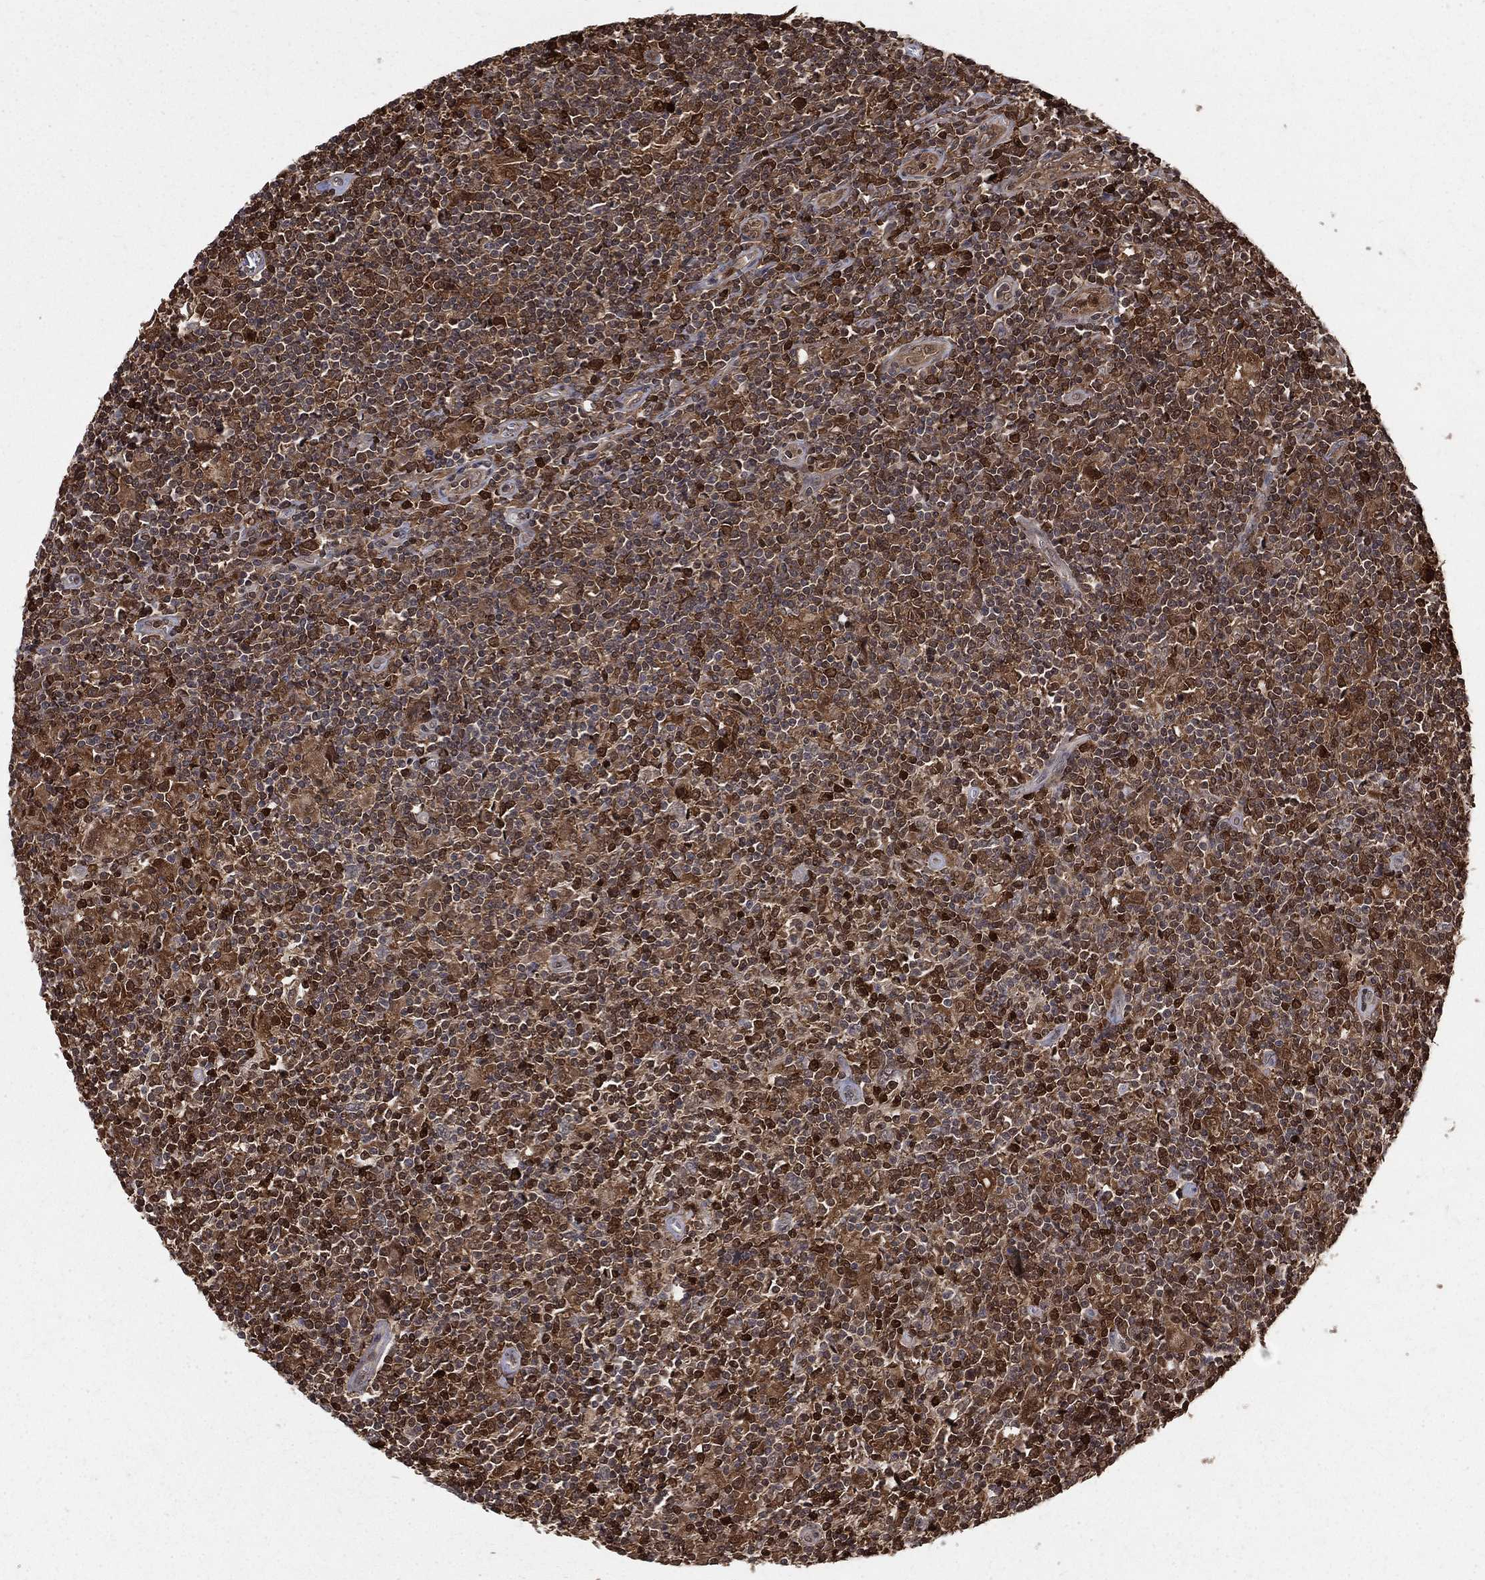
{"staining": {"intensity": "moderate", "quantity": "25%-75%", "location": "cytoplasmic/membranous,nuclear"}, "tissue": "lymphoma", "cell_type": "Tumor cells", "image_type": "cancer", "snomed": [{"axis": "morphology", "description": "Hodgkin's disease, NOS"}, {"axis": "topography", "description": "Lymph node"}], "caption": "This image reveals IHC staining of Hodgkin's disease, with medium moderate cytoplasmic/membranous and nuclear staining in approximately 25%-75% of tumor cells.", "gene": "ENO1", "patient": {"sex": "male", "age": 40}}